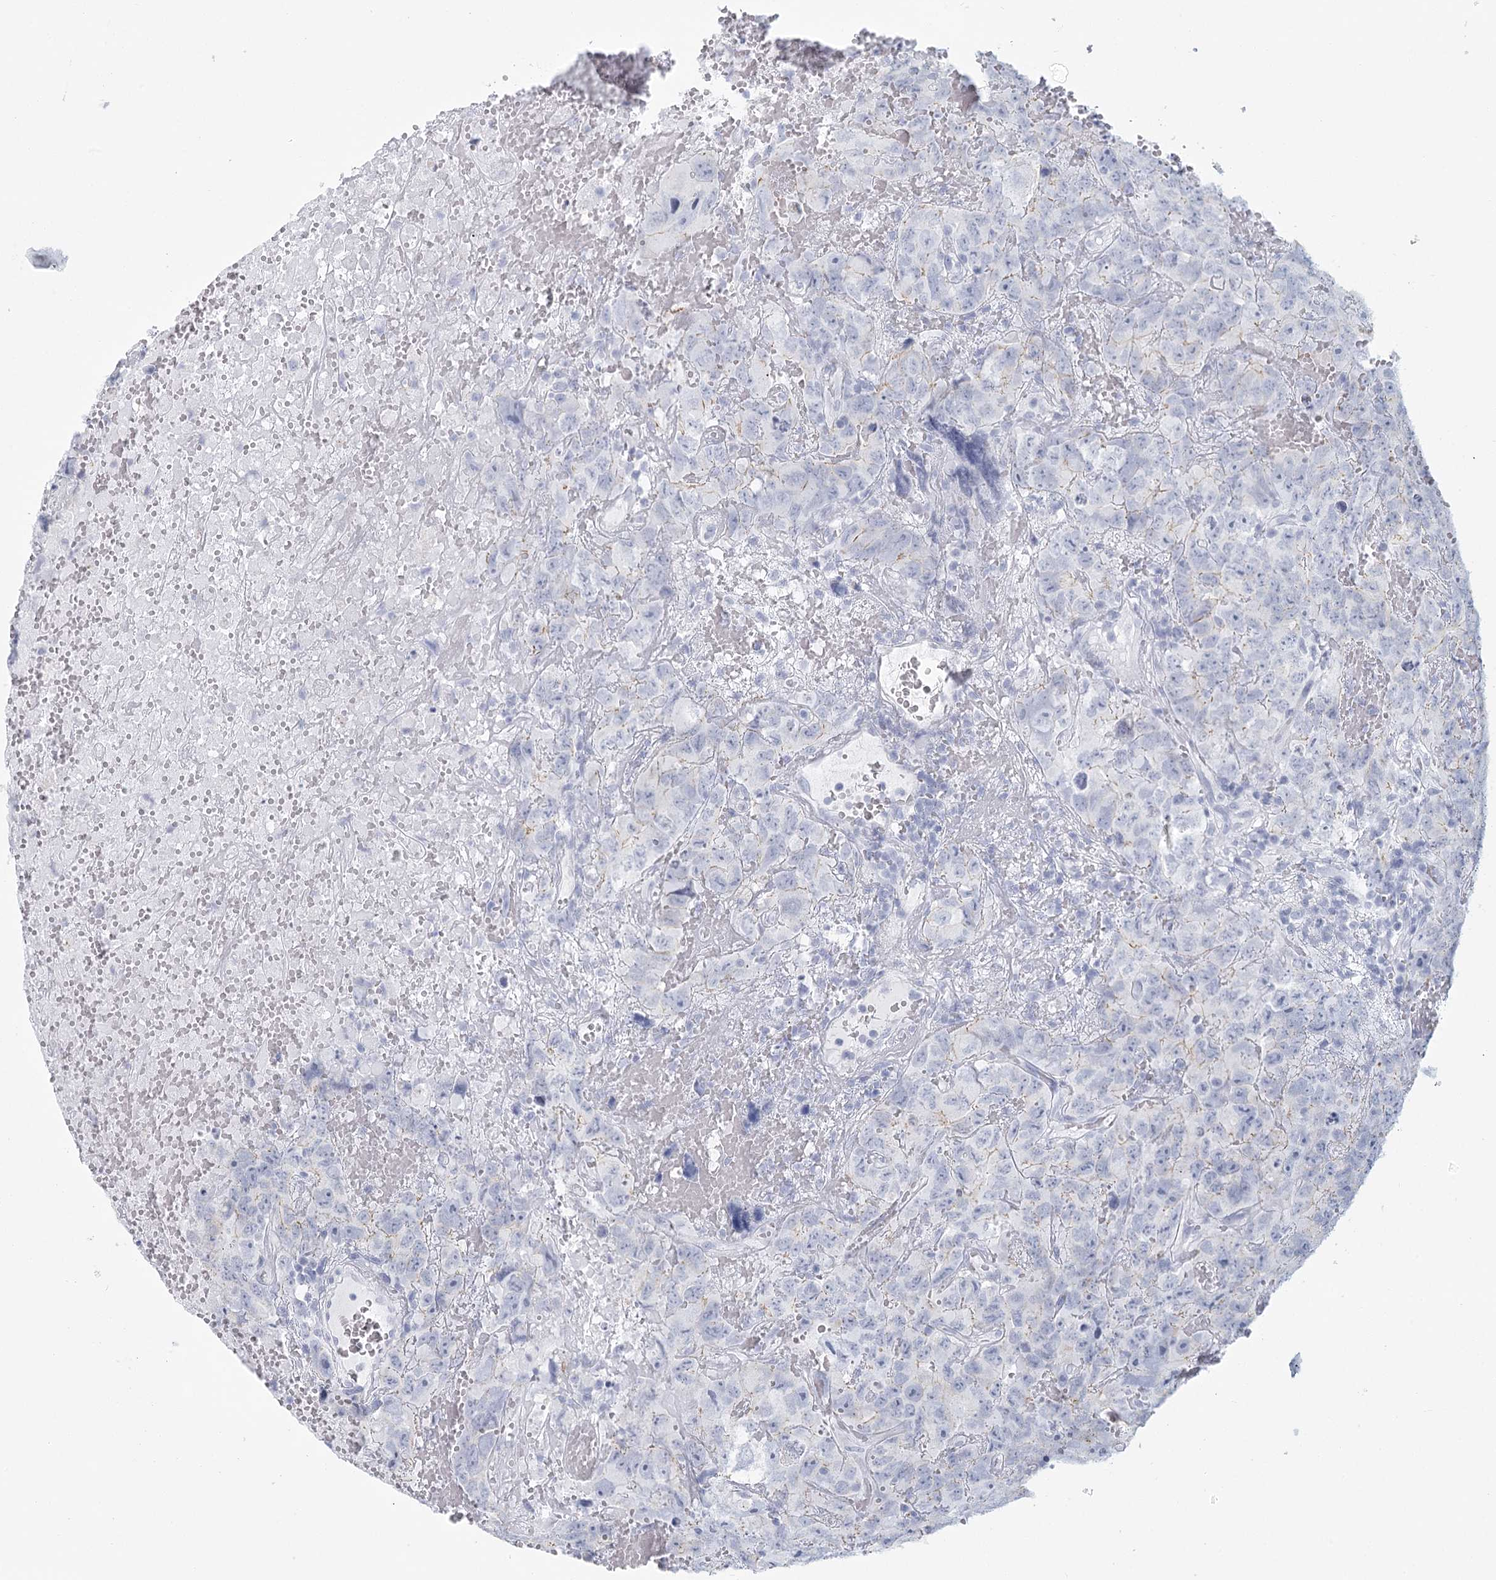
{"staining": {"intensity": "negative", "quantity": "none", "location": "none"}, "tissue": "testis cancer", "cell_type": "Tumor cells", "image_type": "cancer", "snomed": [{"axis": "morphology", "description": "Carcinoma, Embryonal, NOS"}, {"axis": "topography", "description": "Testis"}], "caption": "Testis cancer (embryonal carcinoma) was stained to show a protein in brown. There is no significant expression in tumor cells. (DAB immunohistochemistry (IHC) with hematoxylin counter stain).", "gene": "WNT8B", "patient": {"sex": "male", "age": 45}}